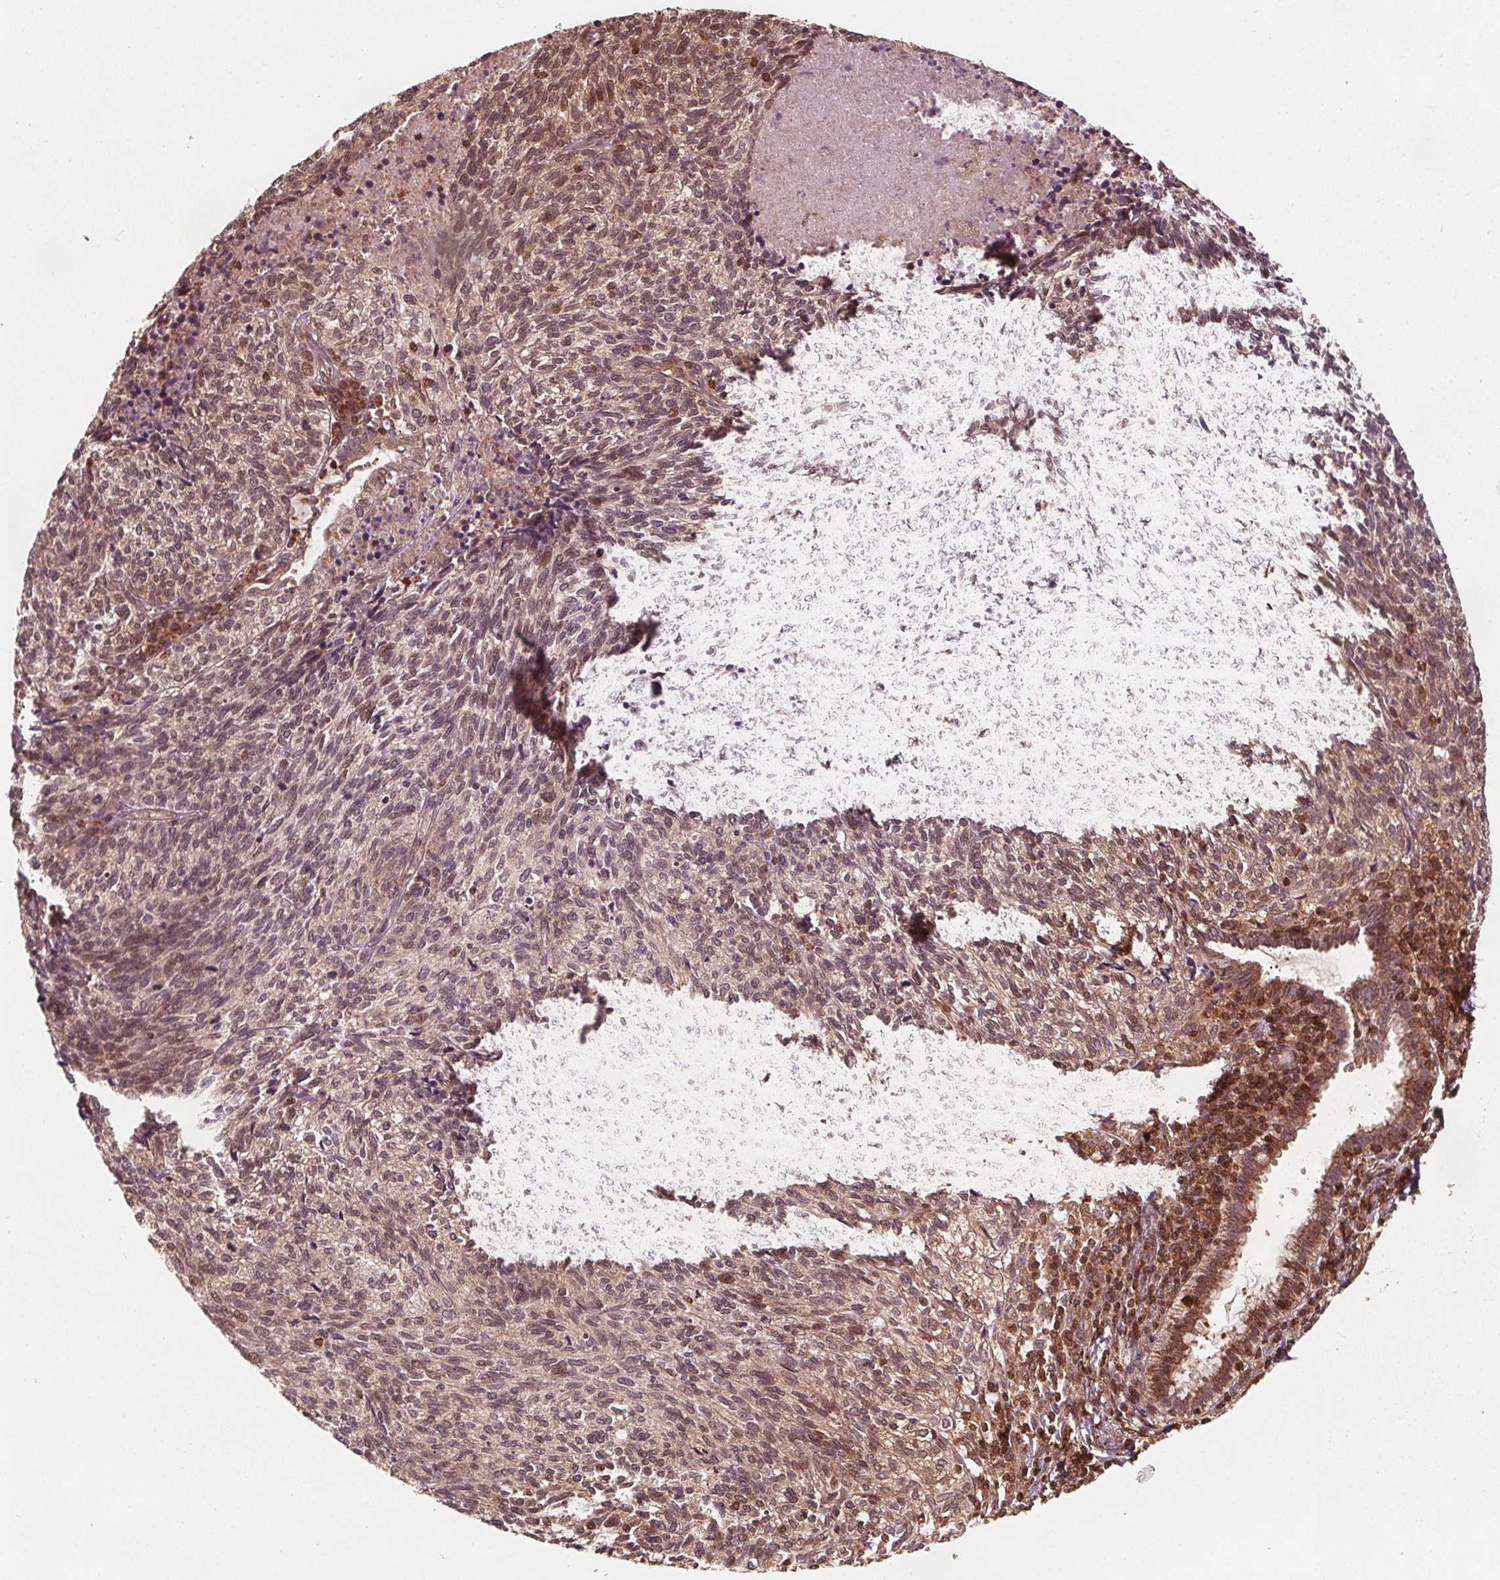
{"staining": {"intensity": "moderate", "quantity": ">75%", "location": "cytoplasmic/membranous,nuclear"}, "tissue": "cervical cancer", "cell_type": "Tumor cells", "image_type": "cancer", "snomed": [{"axis": "morphology", "description": "Squamous cell carcinoma, NOS"}, {"axis": "topography", "description": "Cervix"}], "caption": "Brown immunohistochemical staining in human squamous cell carcinoma (cervical) demonstrates moderate cytoplasmic/membranous and nuclear expression in about >75% of tumor cells. The staining was performed using DAB (3,3'-diaminobenzidine), with brown indicating positive protein expression. Nuclei are stained blue with hematoxylin.", "gene": "AIP", "patient": {"sex": "female", "age": 45}}